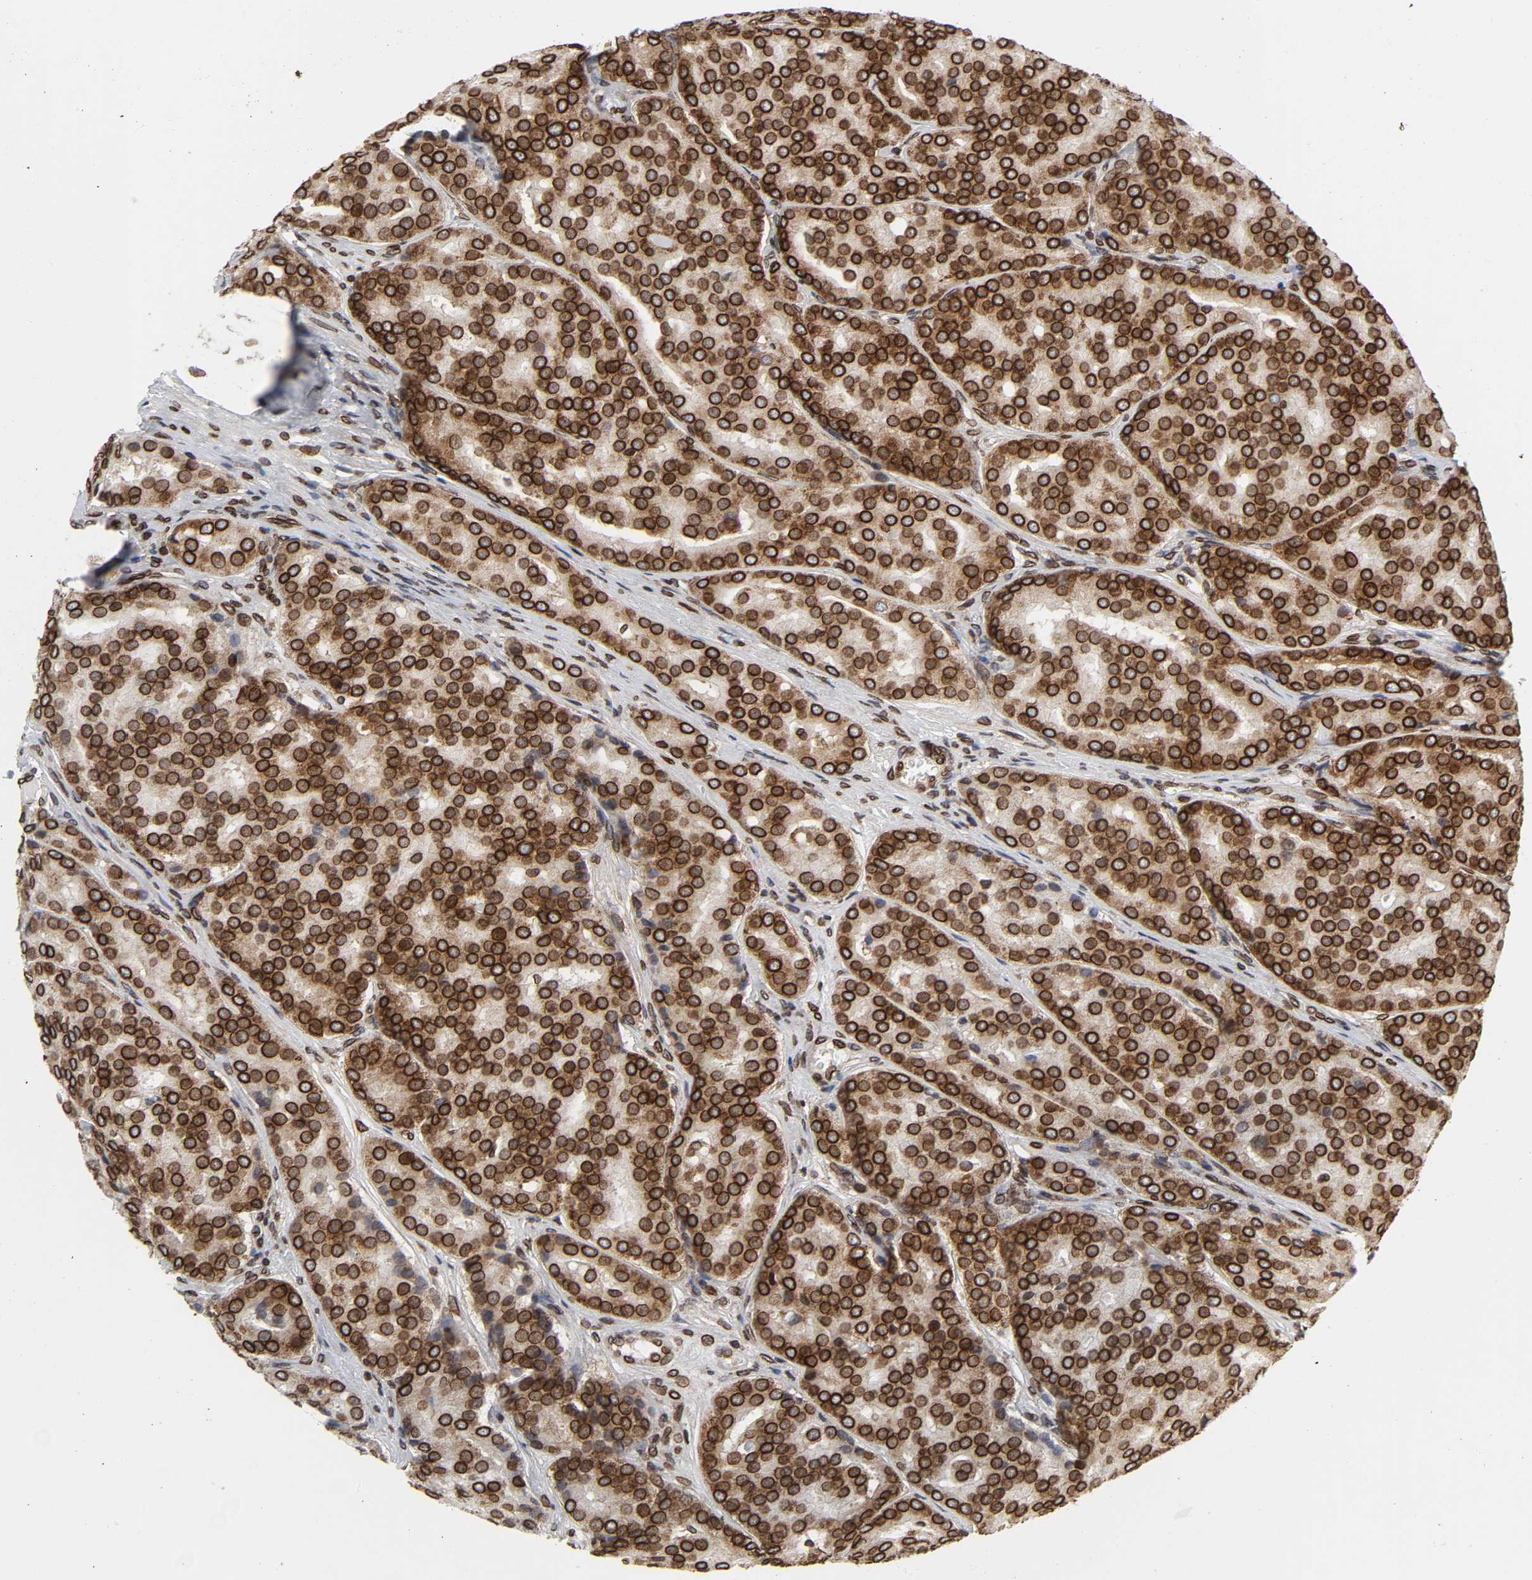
{"staining": {"intensity": "strong", "quantity": ">75%", "location": "cytoplasmic/membranous,nuclear"}, "tissue": "prostate cancer", "cell_type": "Tumor cells", "image_type": "cancer", "snomed": [{"axis": "morphology", "description": "Adenocarcinoma, High grade"}, {"axis": "topography", "description": "Prostate"}], "caption": "High-magnification brightfield microscopy of prostate cancer stained with DAB (brown) and counterstained with hematoxylin (blue). tumor cells exhibit strong cytoplasmic/membranous and nuclear expression is seen in approximately>75% of cells. The staining was performed using DAB, with brown indicating positive protein expression. Nuclei are stained blue with hematoxylin.", "gene": "RANGAP1", "patient": {"sex": "male", "age": 64}}